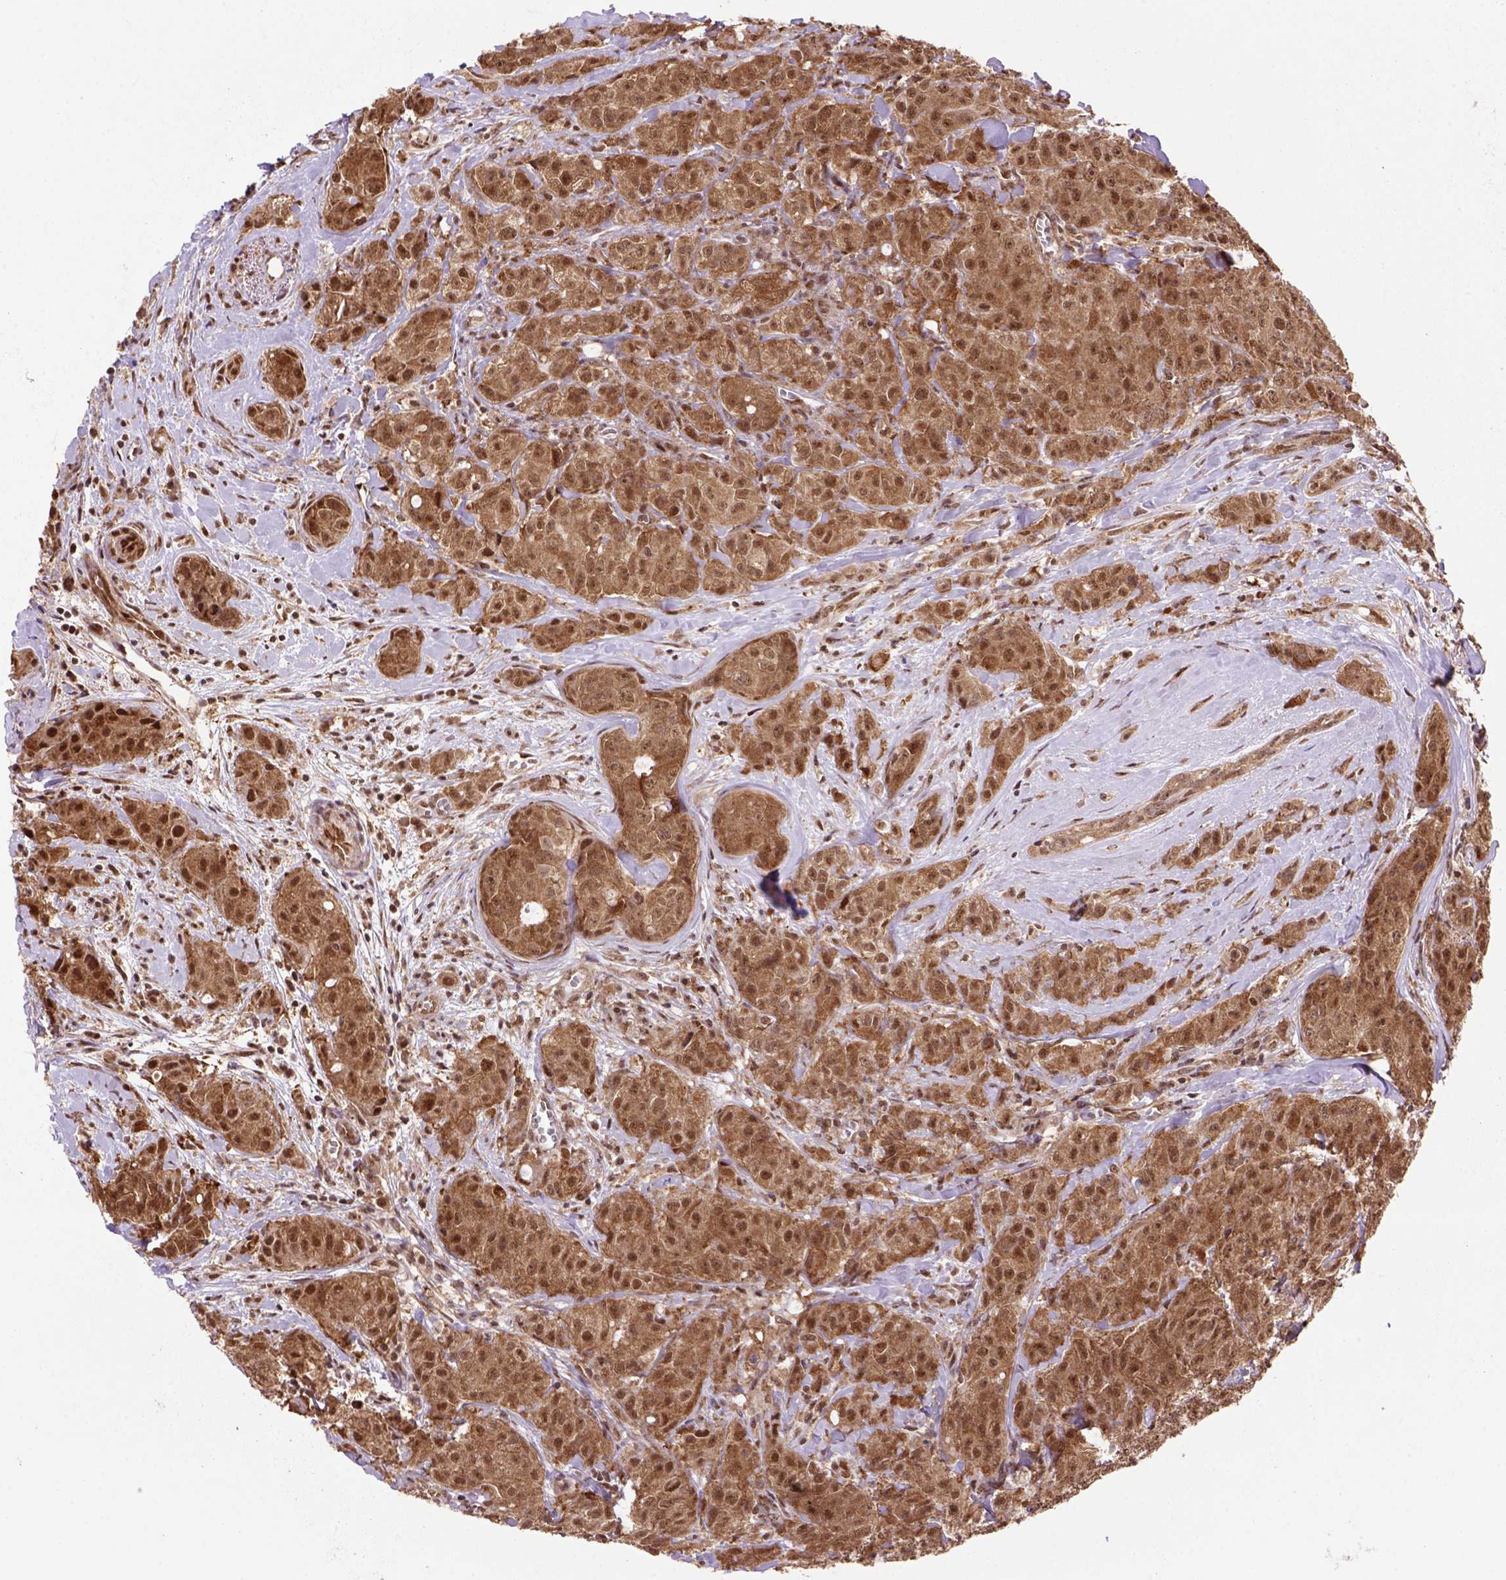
{"staining": {"intensity": "strong", "quantity": ">75%", "location": "cytoplasmic/membranous,nuclear"}, "tissue": "breast cancer", "cell_type": "Tumor cells", "image_type": "cancer", "snomed": [{"axis": "morphology", "description": "Duct carcinoma"}, {"axis": "topography", "description": "Breast"}], "caption": "Breast cancer stained for a protein (brown) exhibits strong cytoplasmic/membranous and nuclear positive staining in approximately >75% of tumor cells.", "gene": "PSMC2", "patient": {"sex": "female", "age": 43}}